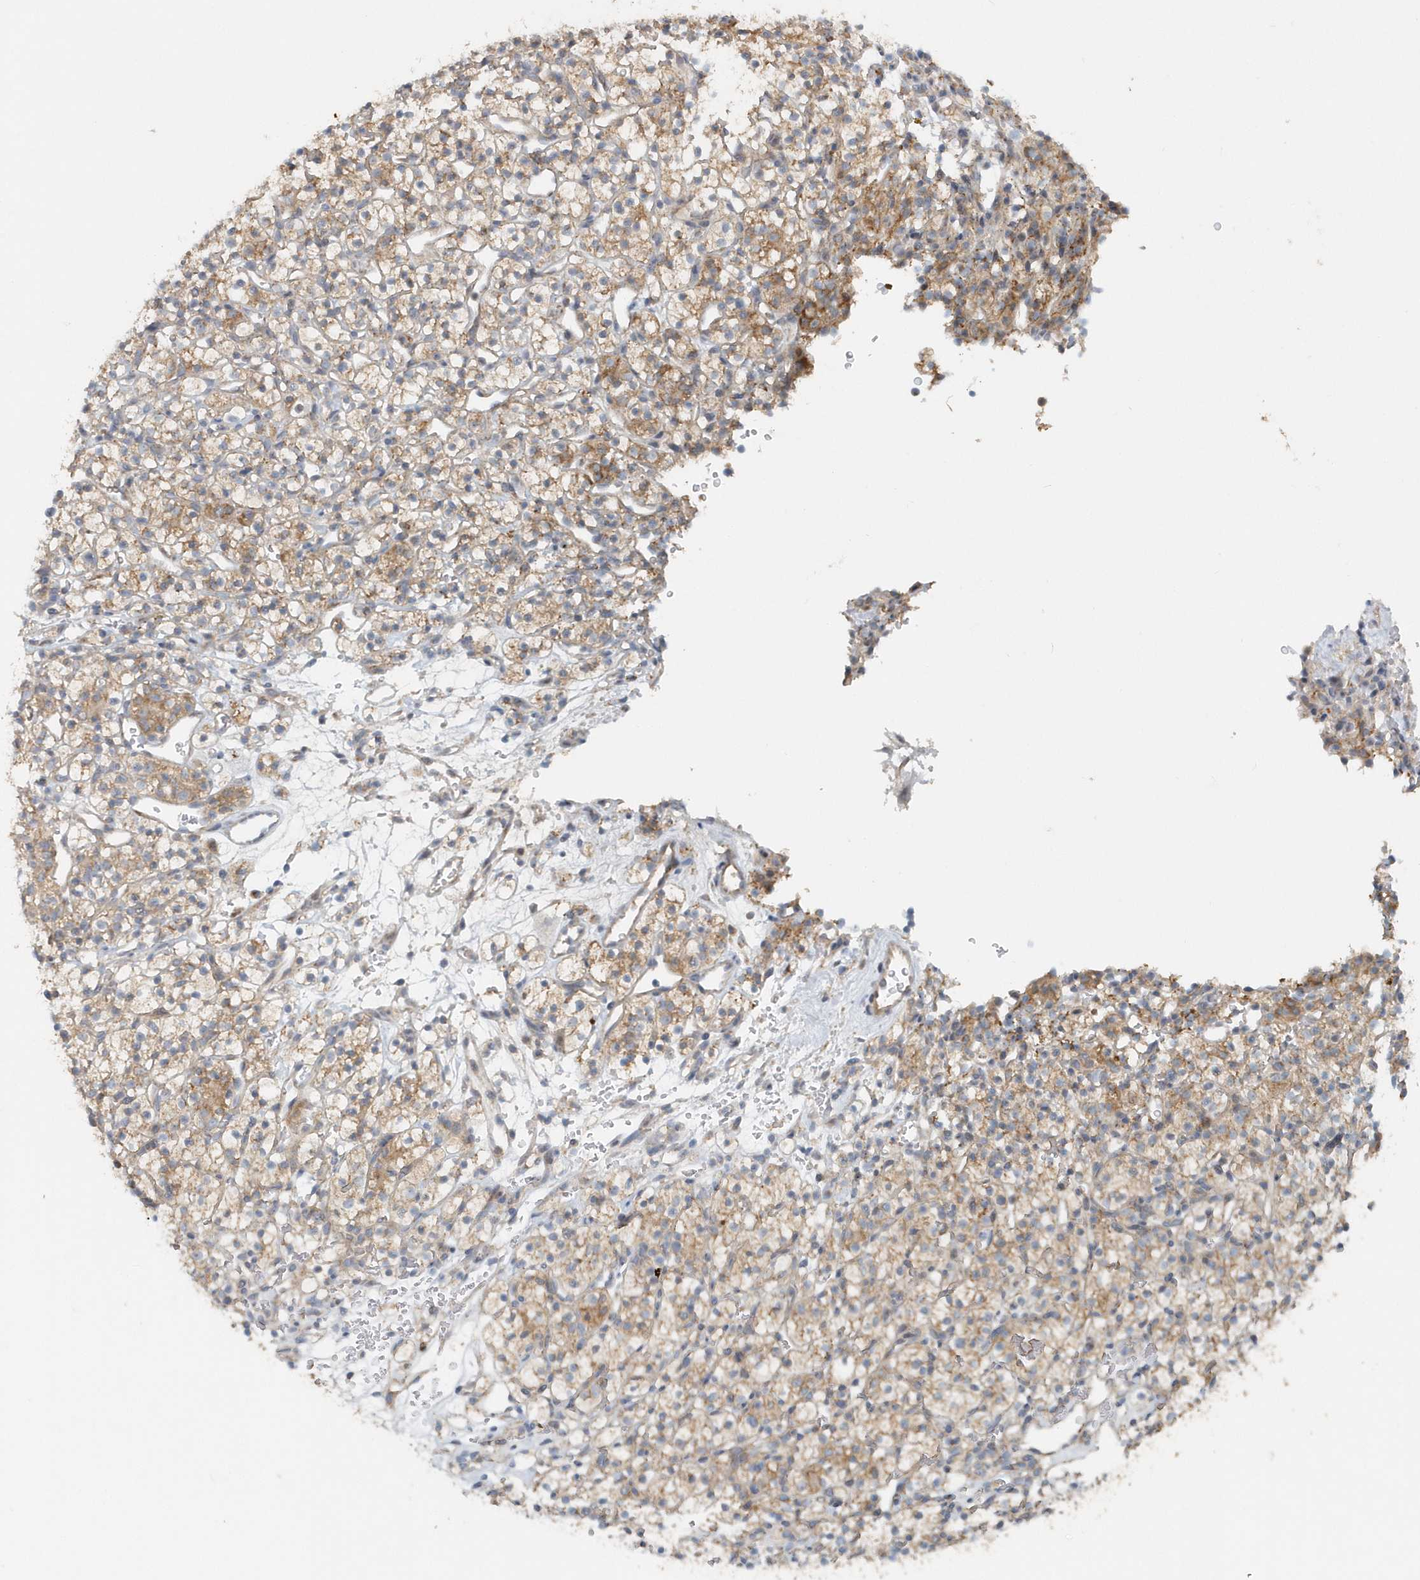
{"staining": {"intensity": "moderate", "quantity": ">75%", "location": "cytoplasmic/membranous"}, "tissue": "renal cancer", "cell_type": "Tumor cells", "image_type": "cancer", "snomed": [{"axis": "morphology", "description": "Adenocarcinoma, NOS"}, {"axis": "topography", "description": "Kidney"}], "caption": "Renal cancer (adenocarcinoma) tissue displays moderate cytoplasmic/membranous expression in about >75% of tumor cells, visualized by immunohistochemistry.", "gene": "MMUT", "patient": {"sex": "female", "age": 57}}